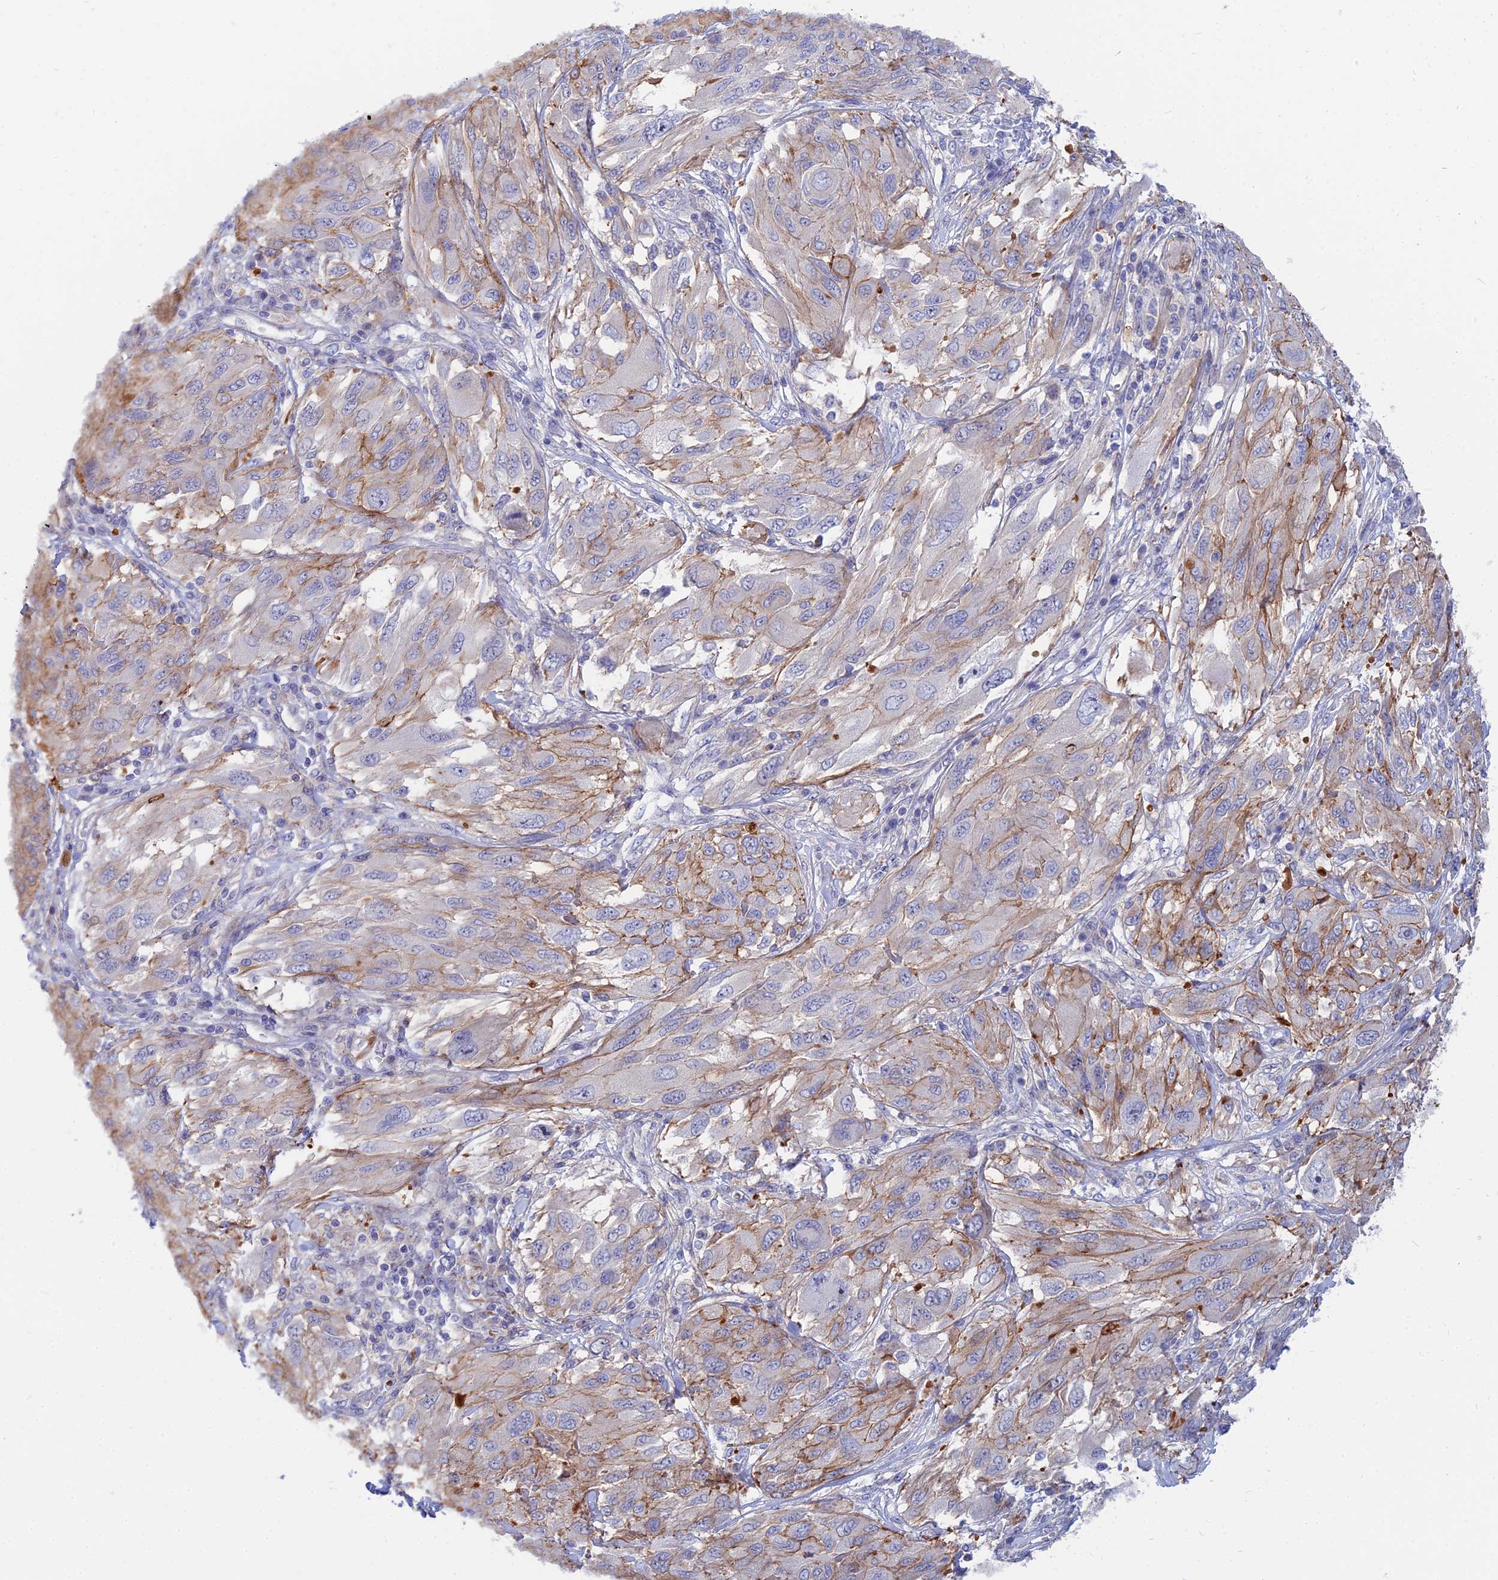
{"staining": {"intensity": "moderate", "quantity": "<25%", "location": "cytoplasmic/membranous"}, "tissue": "melanoma", "cell_type": "Tumor cells", "image_type": "cancer", "snomed": [{"axis": "morphology", "description": "Malignant melanoma, NOS"}, {"axis": "topography", "description": "Skin"}], "caption": "Immunohistochemistry (IHC) histopathology image of malignant melanoma stained for a protein (brown), which shows low levels of moderate cytoplasmic/membranous positivity in approximately <25% of tumor cells.", "gene": "TRIM43B", "patient": {"sex": "female", "age": 91}}